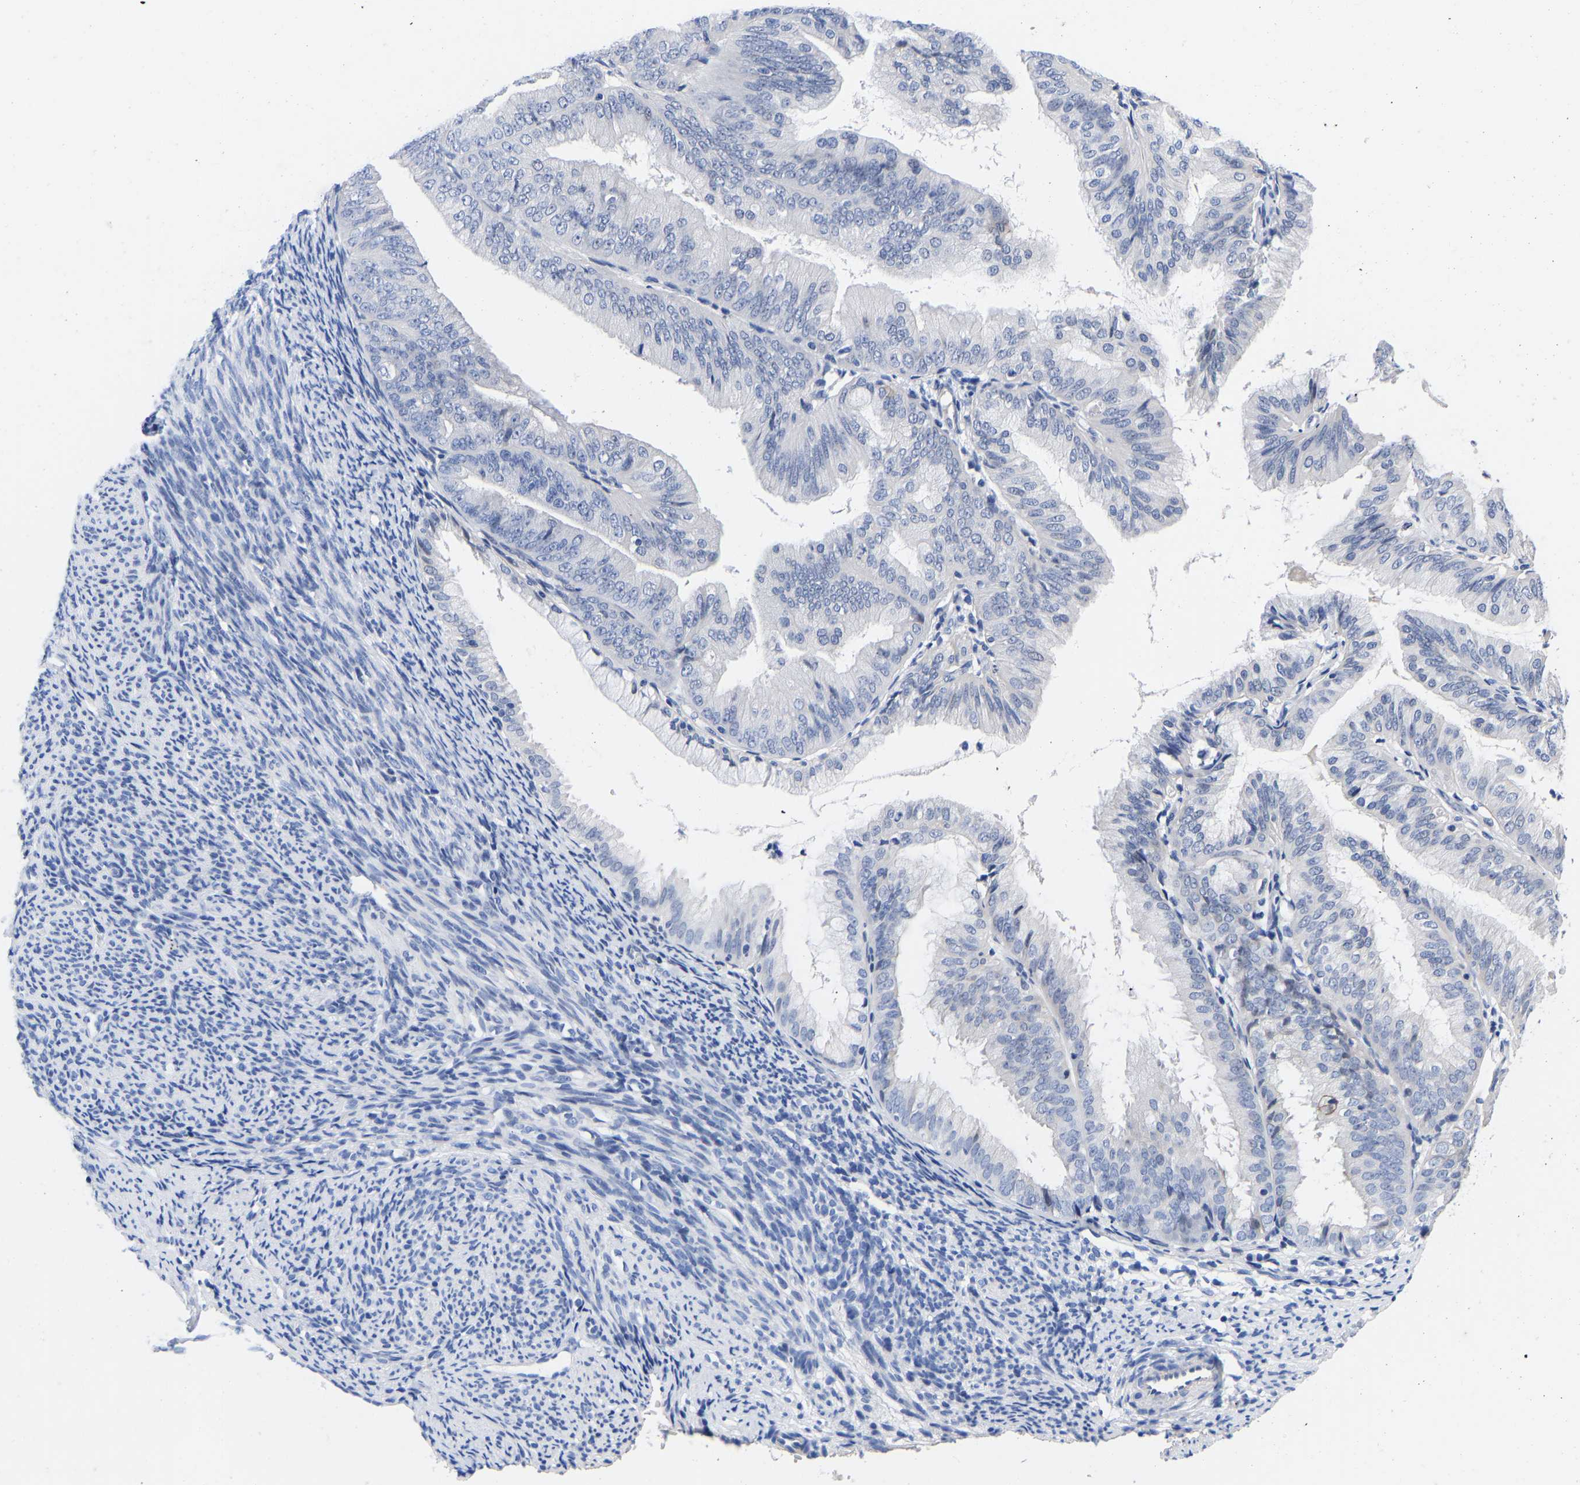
{"staining": {"intensity": "negative", "quantity": "none", "location": "none"}, "tissue": "endometrial cancer", "cell_type": "Tumor cells", "image_type": "cancer", "snomed": [{"axis": "morphology", "description": "Adenocarcinoma, NOS"}, {"axis": "topography", "description": "Endometrium"}], "caption": "Immunohistochemical staining of endometrial adenocarcinoma displays no significant staining in tumor cells. Brightfield microscopy of immunohistochemistry stained with DAB (3,3'-diaminobenzidine) (brown) and hematoxylin (blue), captured at high magnification.", "gene": "GPA33", "patient": {"sex": "female", "age": 63}}